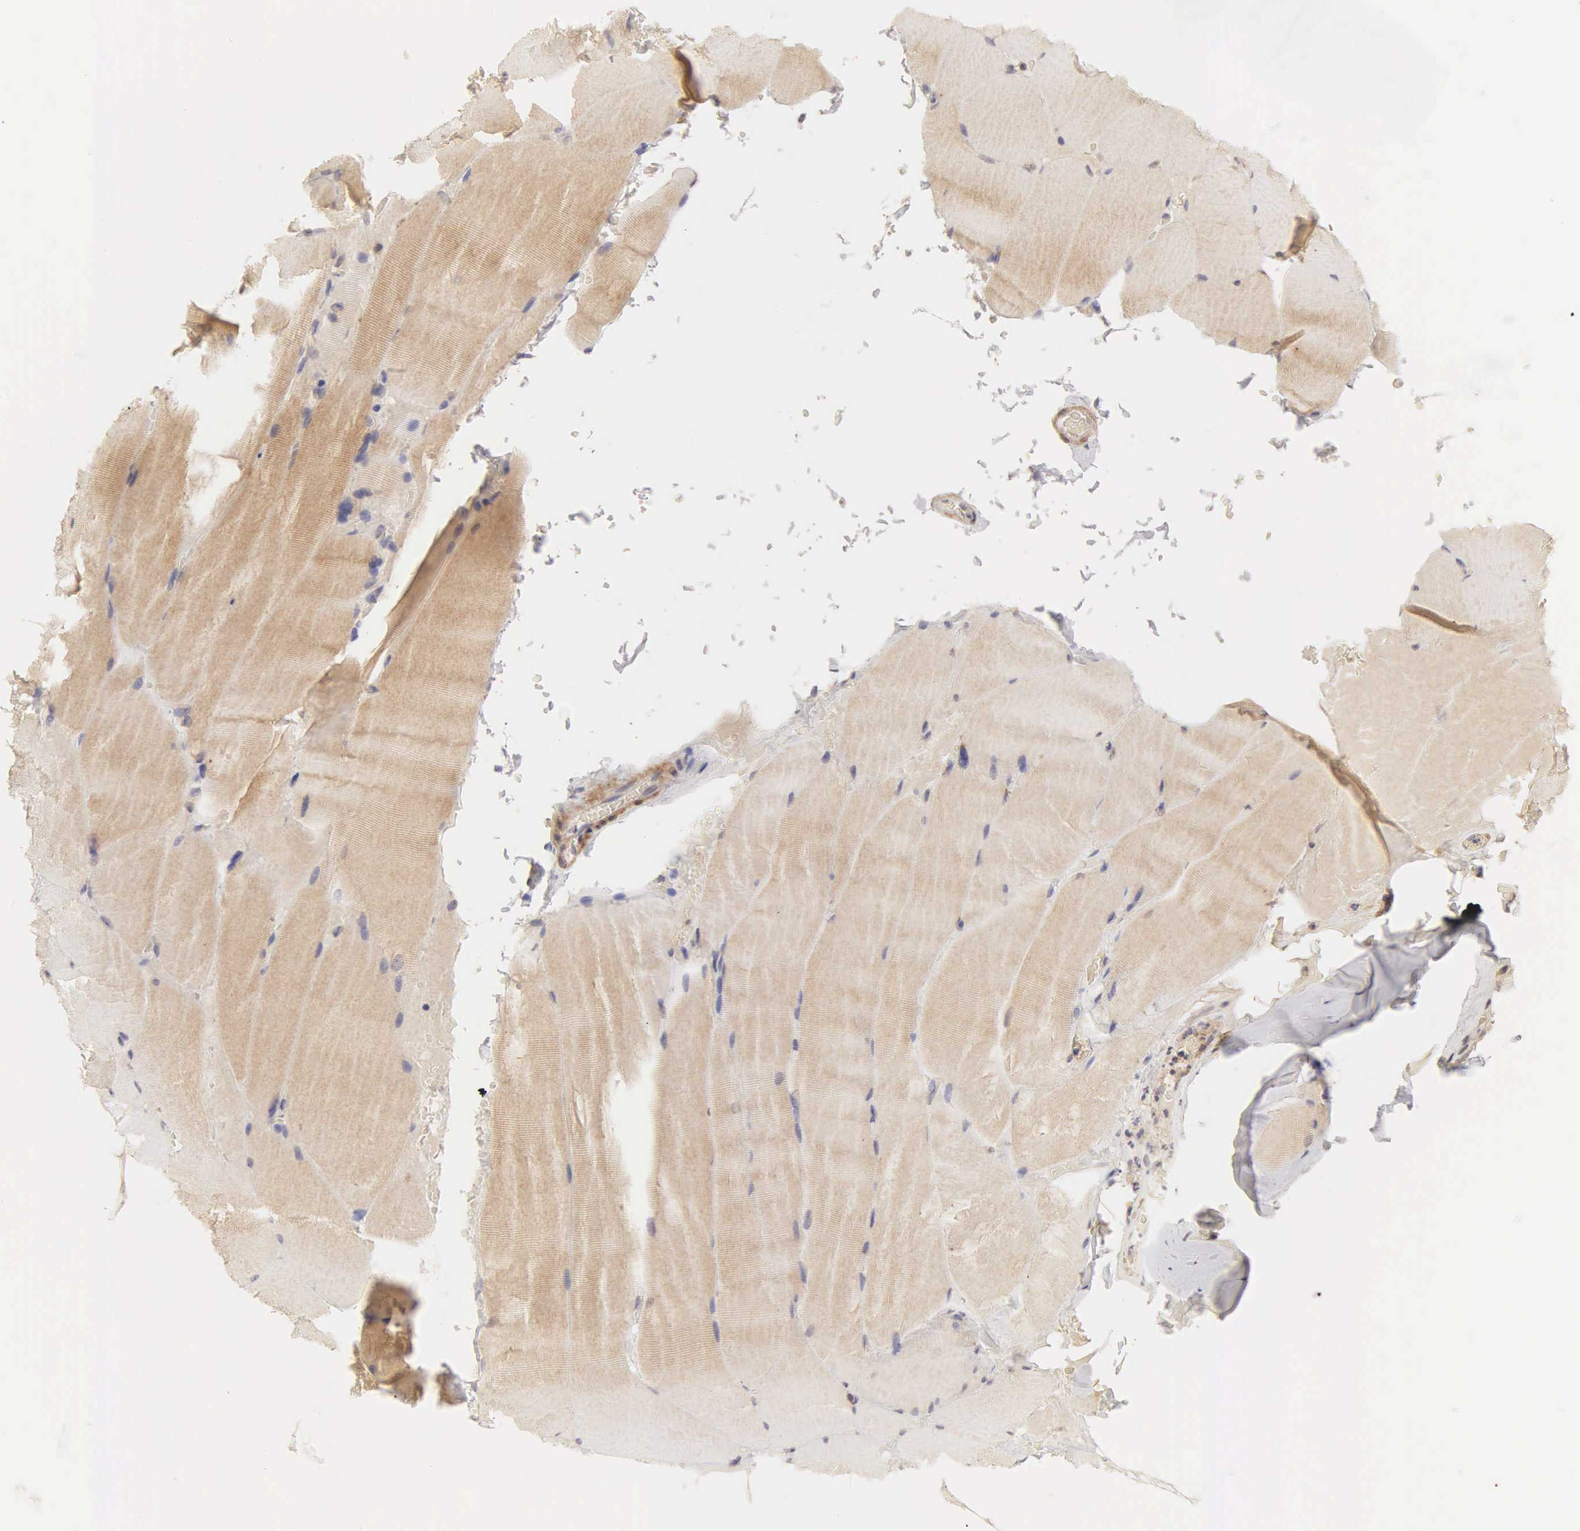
{"staining": {"intensity": "weak", "quantity": ">75%", "location": "cytoplasmic/membranous"}, "tissue": "skeletal muscle", "cell_type": "Myocytes", "image_type": "normal", "snomed": [{"axis": "morphology", "description": "Normal tissue, NOS"}, {"axis": "topography", "description": "Skeletal muscle"}], "caption": "Weak cytoplasmic/membranous protein staining is identified in about >75% of myocytes in skeletal muscle.", "gene": "CD1A", "patient": {"sex": "male", "age": 71}}